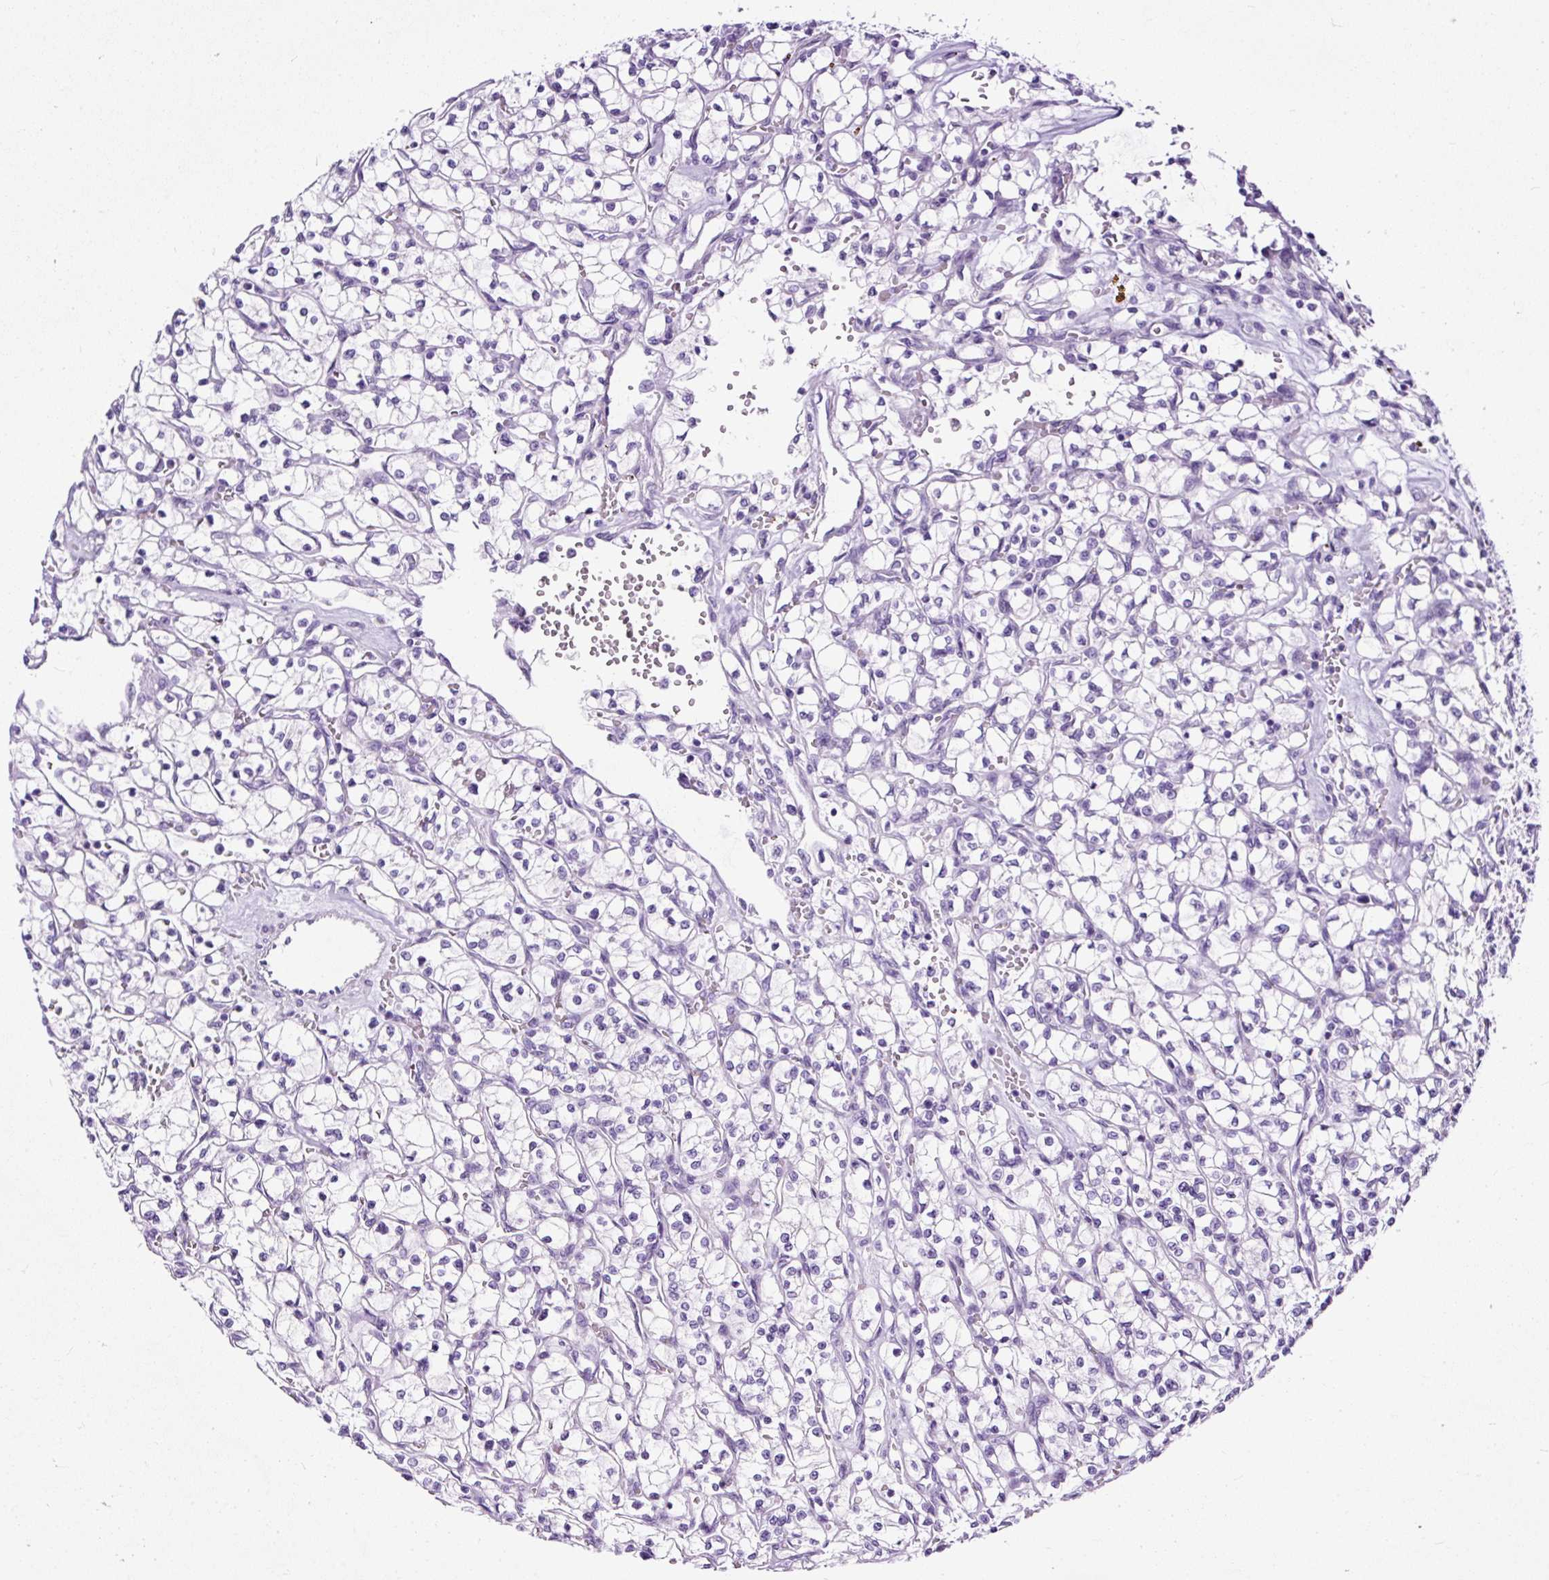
{"staining": {"intensity": "negative", "quantity": "none", "location": "none"}, "tissue": "renal cancer", "cell_type": "Tumor cells", "image_type": "cancer", "snomed": [{"axis": "morphology", "description": "Adenocarcinoma, NOS"}, {"axis": "topography", "description": "Kidney"}], "caption": "This is an immunohistochemistry photomicrograph of human renal cancer. There is no staining in tumor cells.", "gene": "STOX2", "patient": {"sex": "female", "age": 64}}